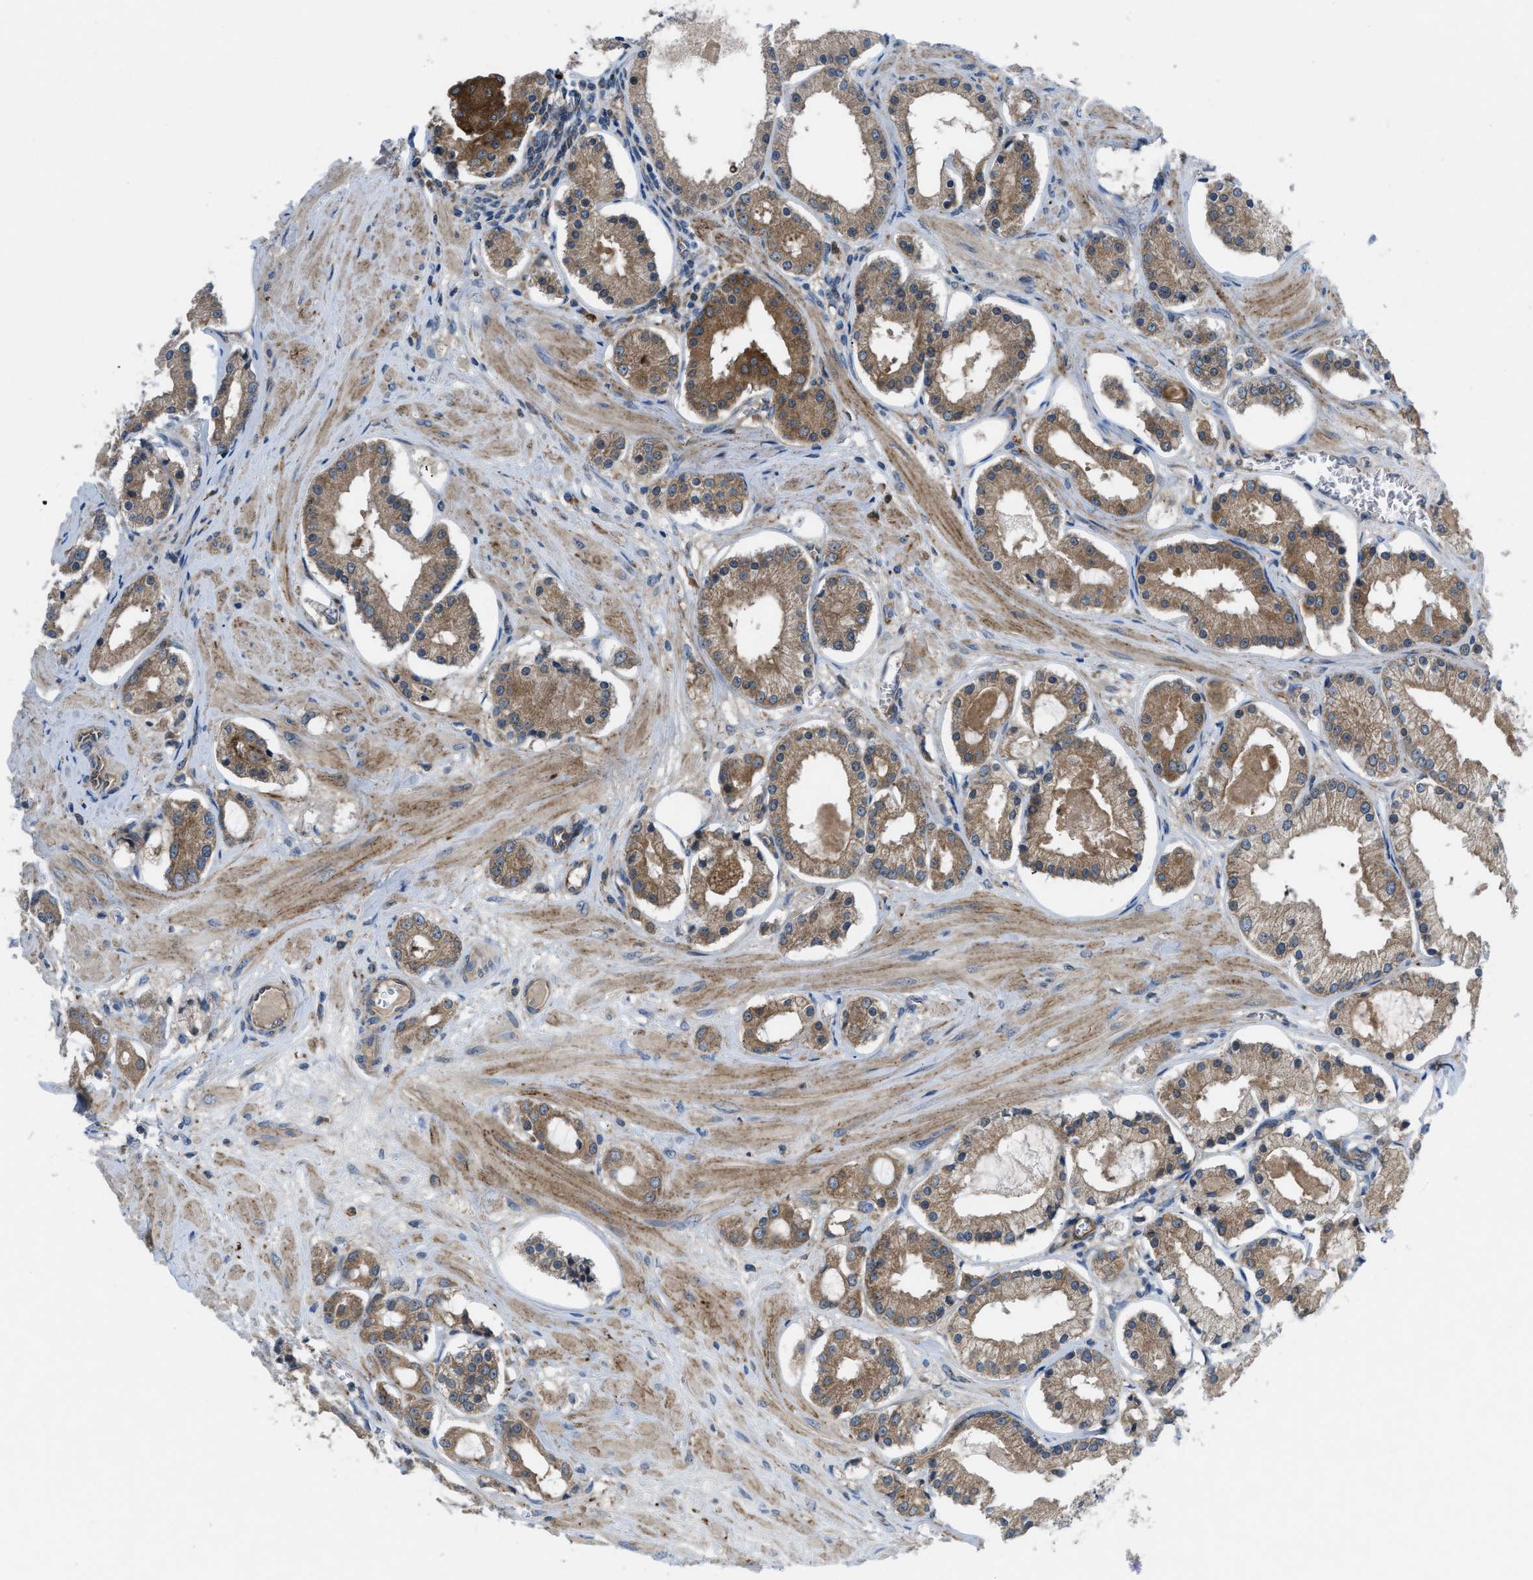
{"staining": {"intensity": "moderate", "quantity": ">75%", "location": "cytoplasmic/membranous"}, "tissue": "prostate cancer", "cell_type": "Tumor cells", "image_type": "cancer", "snomed": [{"axis": "morphology", "description": "Adenocarcinoma, High grade"}, {"axis": "topography", "description": "Prostate"}], "caption": "Tumor cells reveal medium levels of moderate cytoplasmic/membranous expression in about >75% of cells in human adenocarcinoma (high-grade) (prostate). (DAB IHC with brightfield microscopy, high magnification).", "gene": "BAZ2B", "patient": {"sex": "male", "age": 66}}